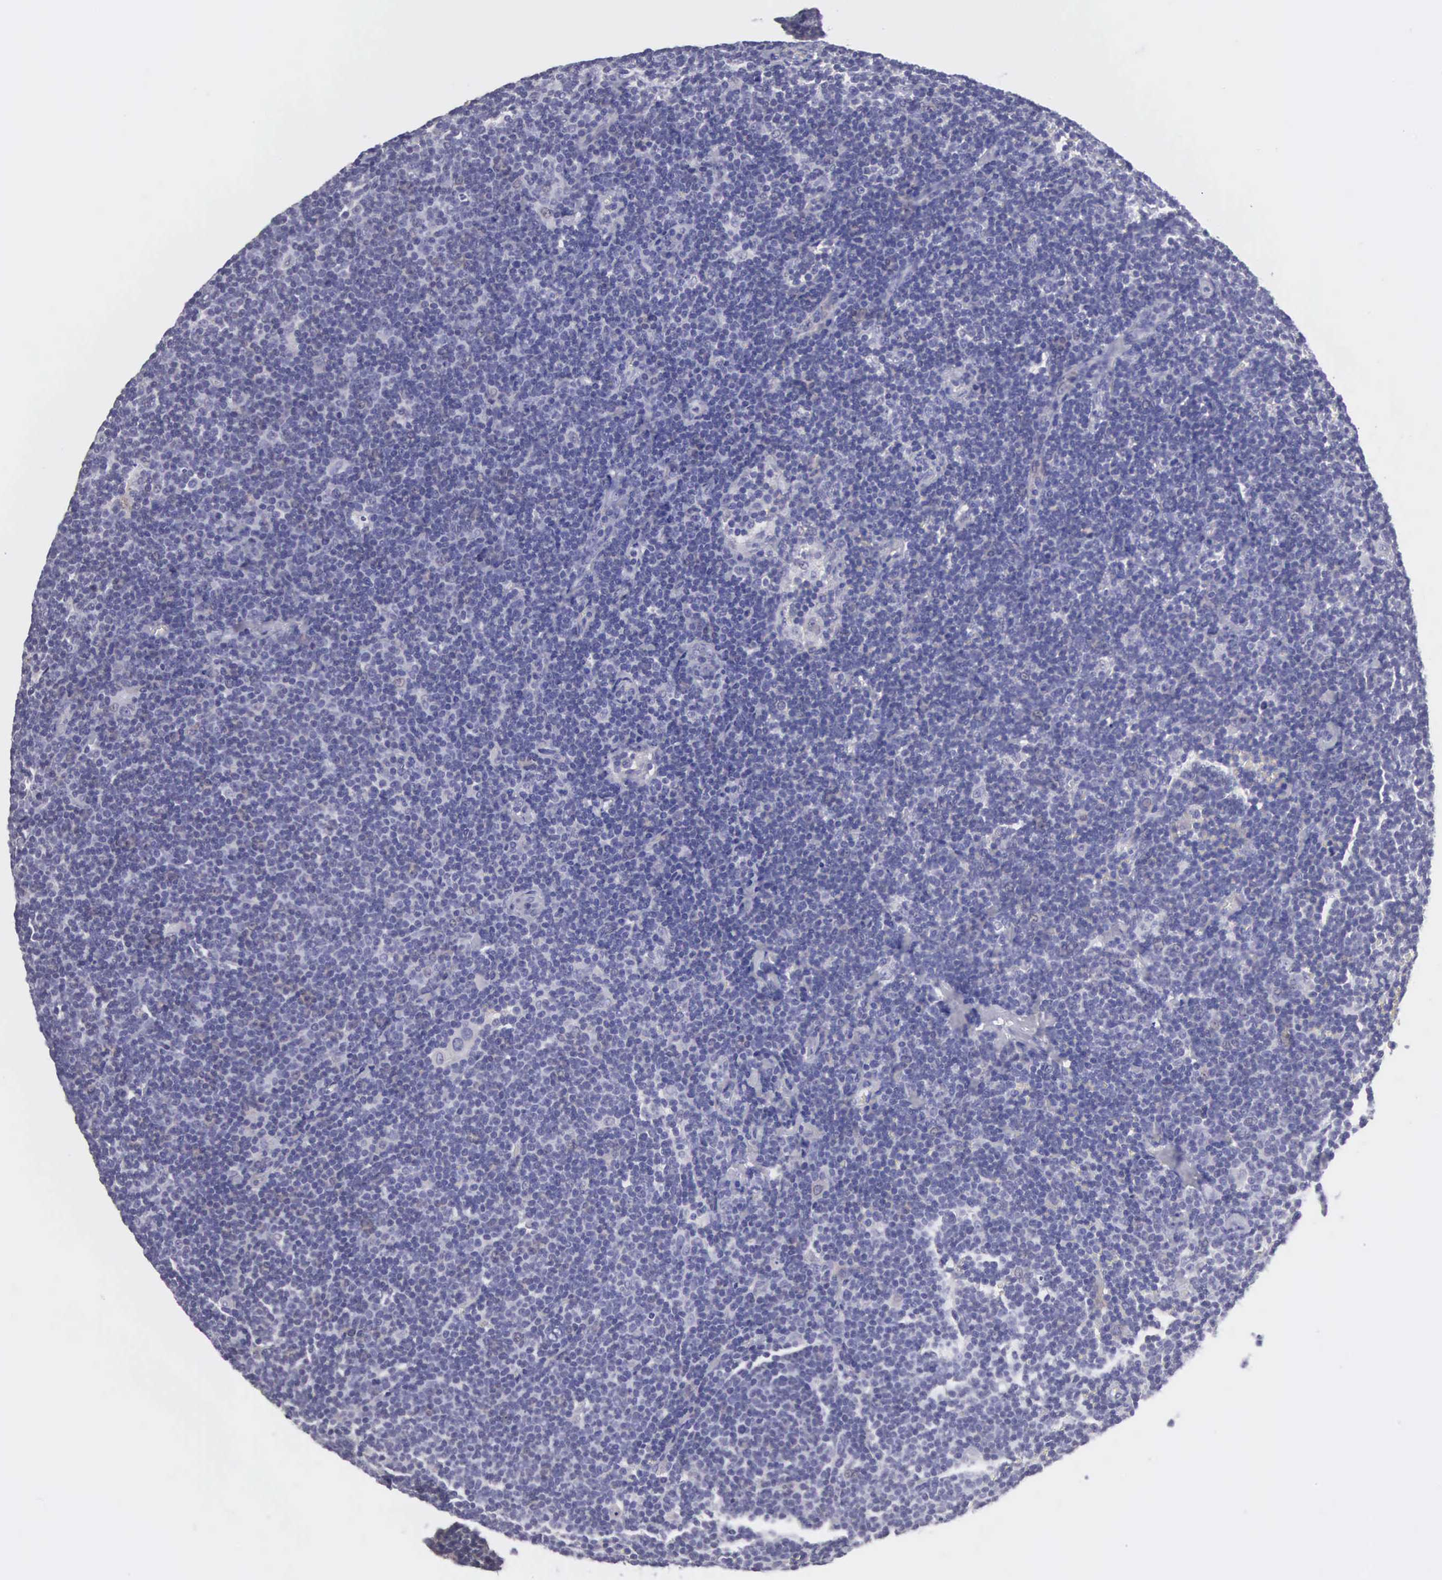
{"staining": {"intensity": "negative", "quantity": "none", "location": "none"}, "tissue": "lymphoma", "cell_type": "Tumor cells", "image_type": "cancer", "snomed": [{"axis": "morphology", "description": "Malignant lymphoma, non-Hodgkin's type, Low grade"}, {"axis": "topography", "description": "Lymph node"}], "caption": "Immunohistochemistry micrograph of human malignant lymphoma, non-Hodgkin's type (low-grade) stained for a protein (brown), which shows no positivity in tumor cells.", "gene": "SLITRK4", "patient": {"sex": "male", "age": 65}}